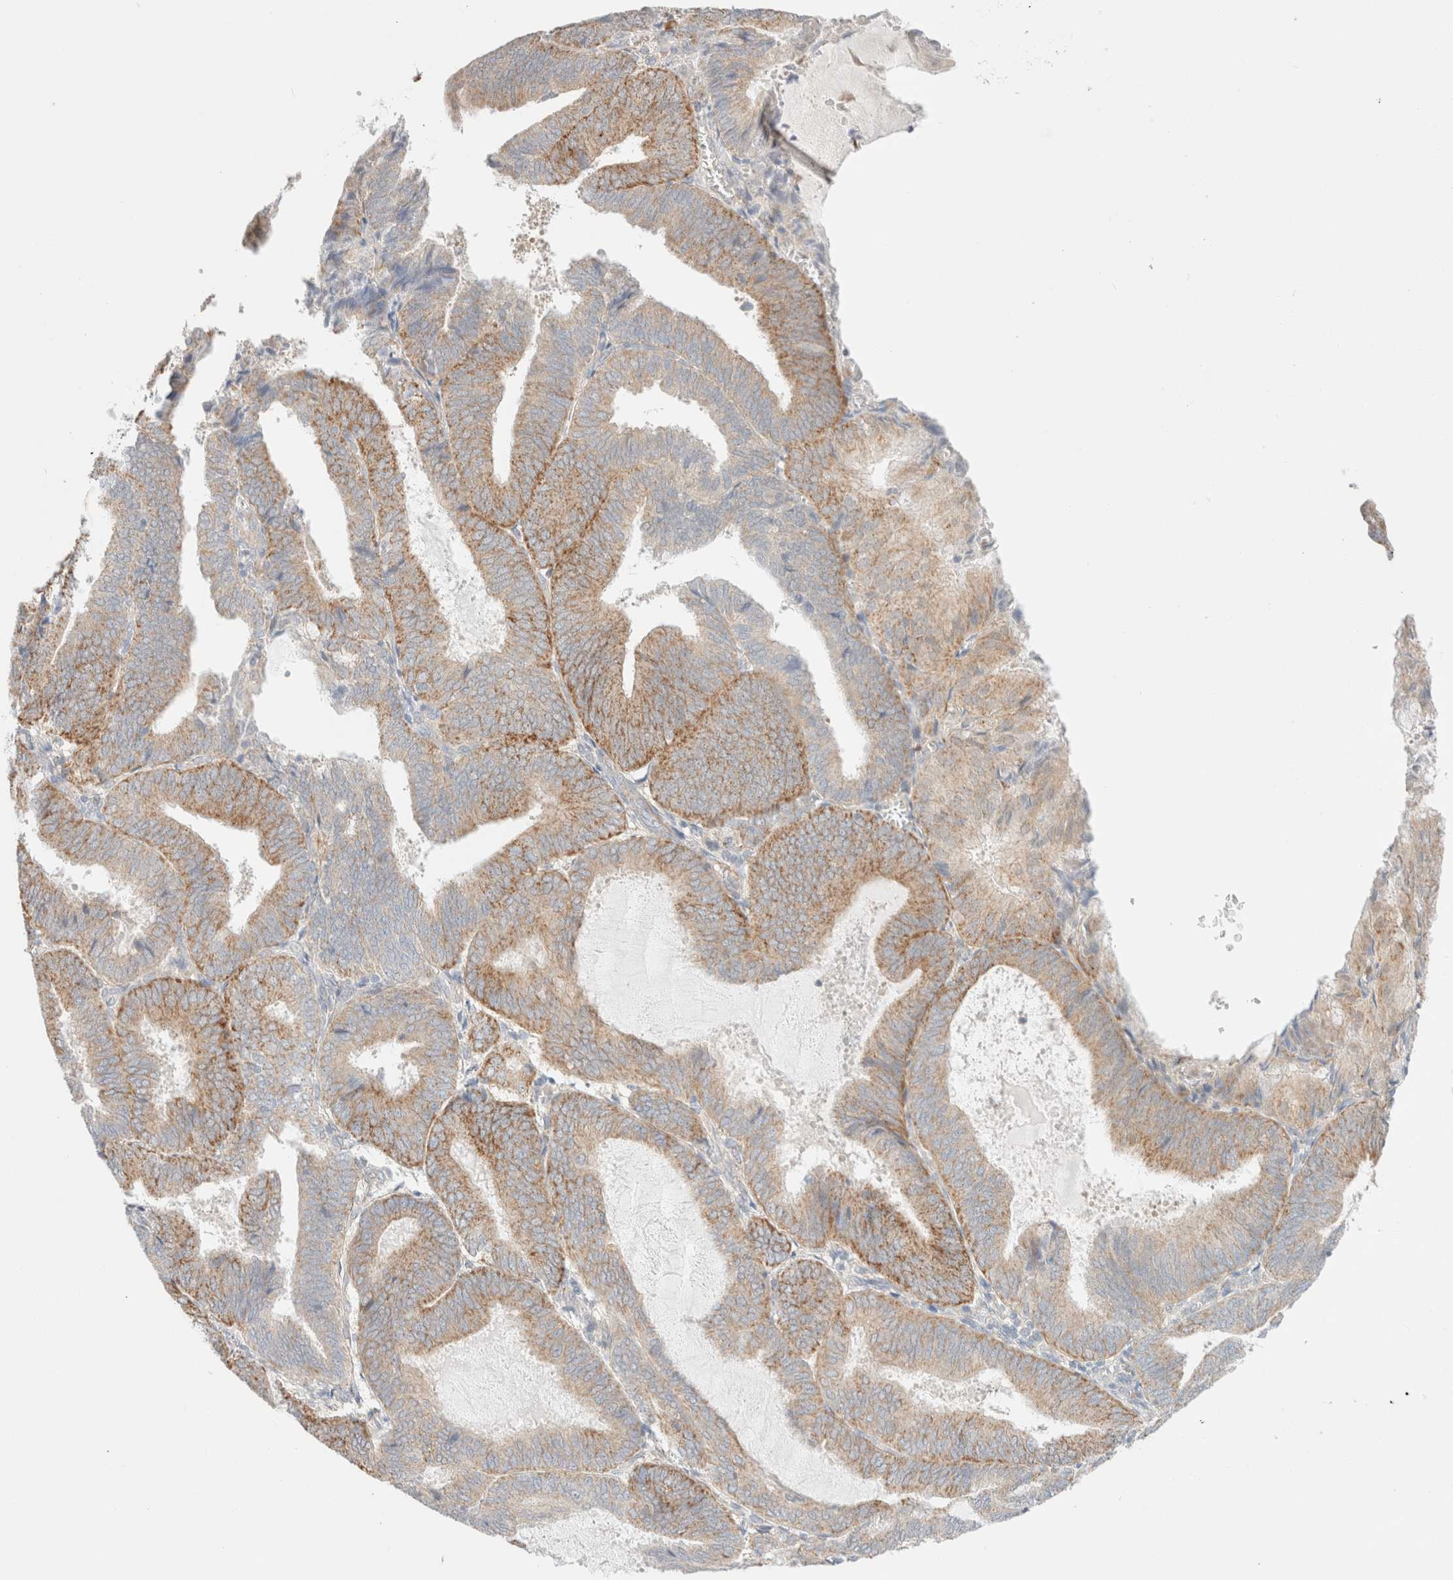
{"staining": {"intensity": "moderate", "quantity": ">75%", "location": "cytoplasmic/membranous"}, "tissue": "endometrial cancer", "cell_type": "Tumor cells", "image_type": "cancer", "snomed": [{"axis": "morphology", "description": "Adenocarcinoma, NOS"}, {"axis": "topography", "description": "Endometrium"}], "caption": "Immunohistochemical staining of human endometrial cancer (adenocarcinoma) demonstrates moderate cytoplasmic/membranous protein positivity in about >75% of tumor cells. Using DAB (brown) and hematoxylin (blue) stains, captured at high magnification using brightfield microscopy.", "gene": "UNC13B", "patient": {"sex": "female", "age": 81}}